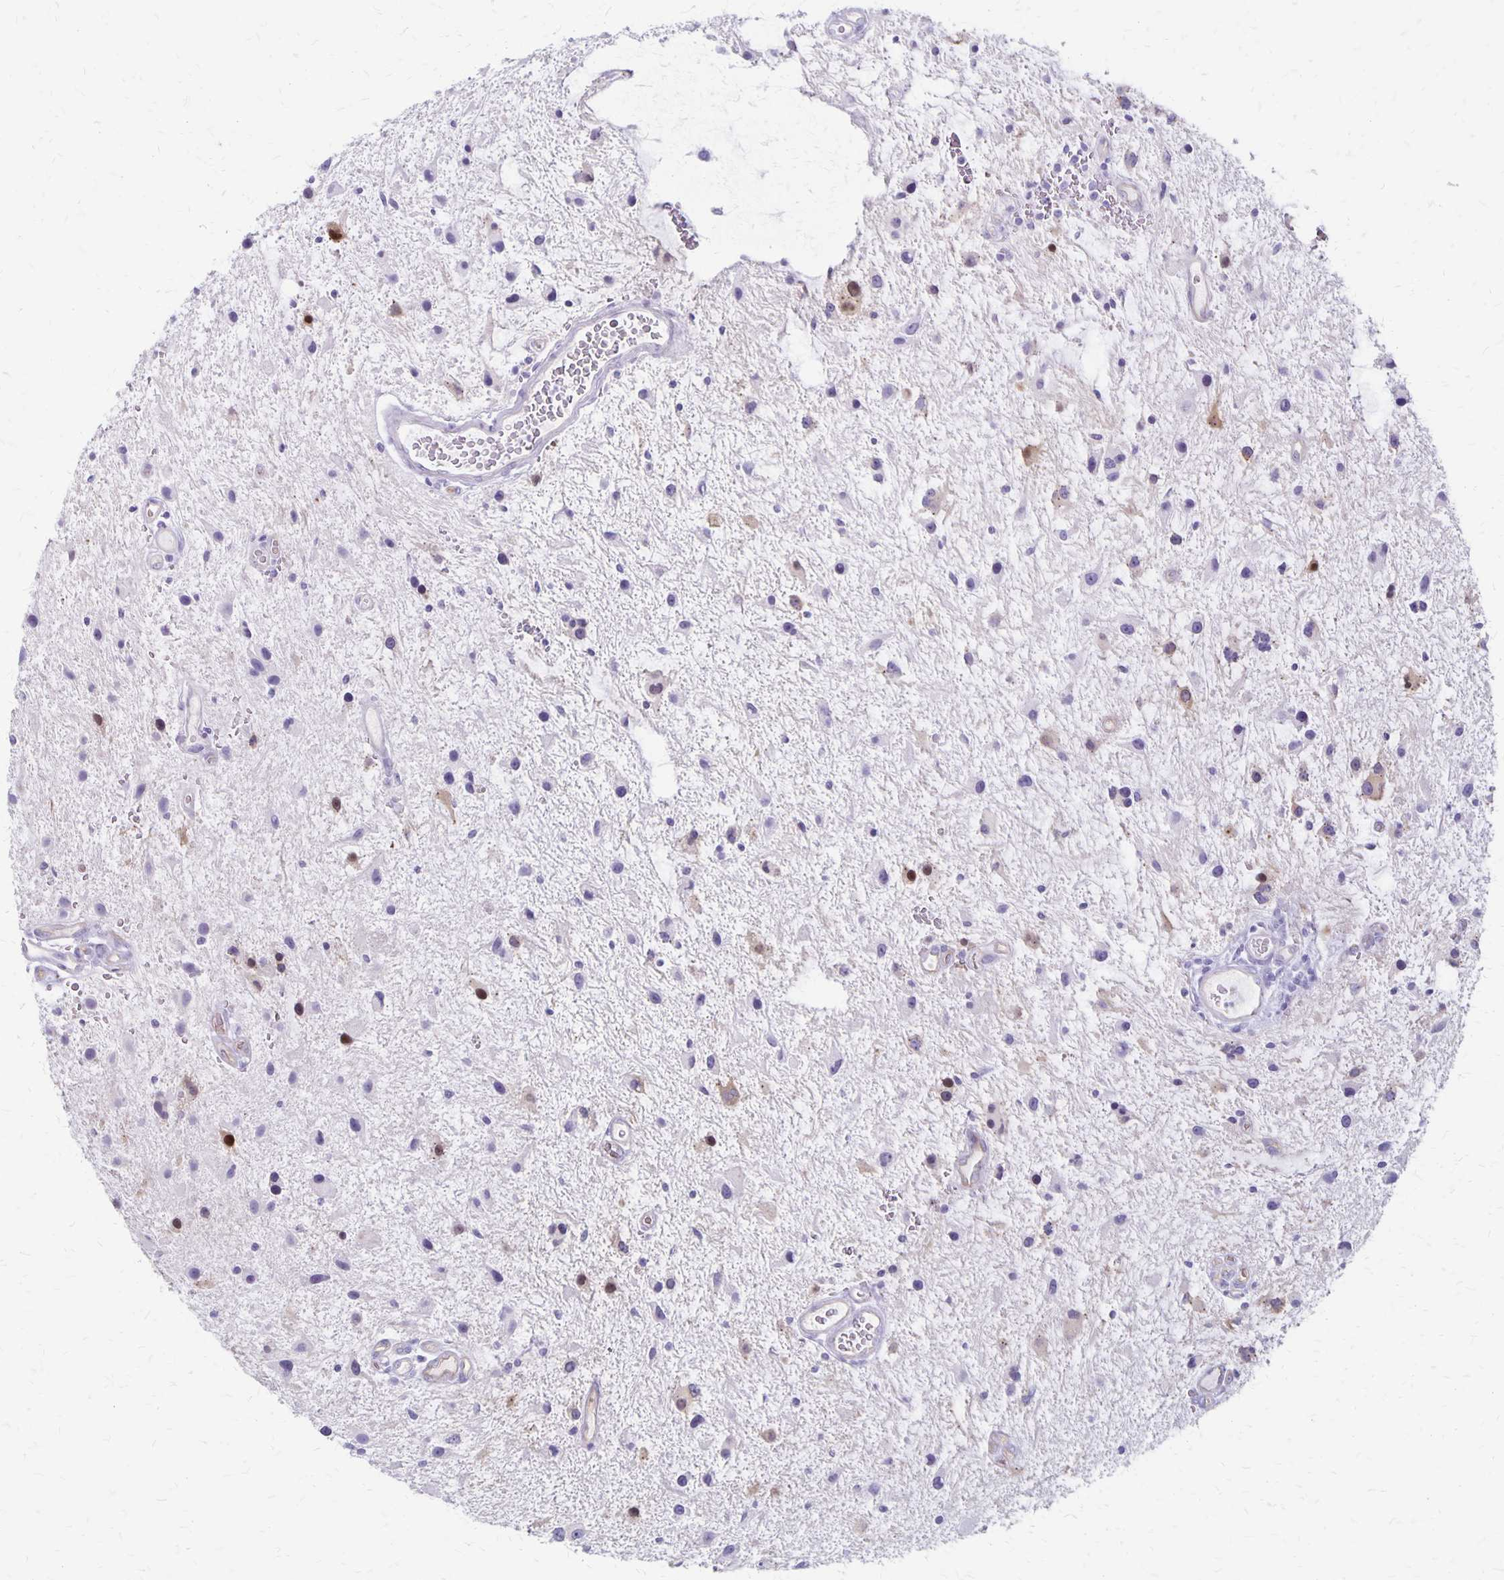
{"staining": {"intensity": "moderate", "quantity": "<25%", "location": "nuclear"}, "tissue": "glioma", "cell_type": "Tumor cells", "image_type": "cancer", "snomed": [{"axis": "morphology", "description": "Glioma, malignant, Low grade"}, {"axis": "topography", "description": "Cerebellum"}], "caption": "Malignant glioma (low-grade) stained for a protein displays moderate nuclear positivity in tumor cells. (DAB IHC, brown staining for protein, blue staining for nuclei).", "gene": "HOMER1", "patient": {"sex": "female", "age": 14}}